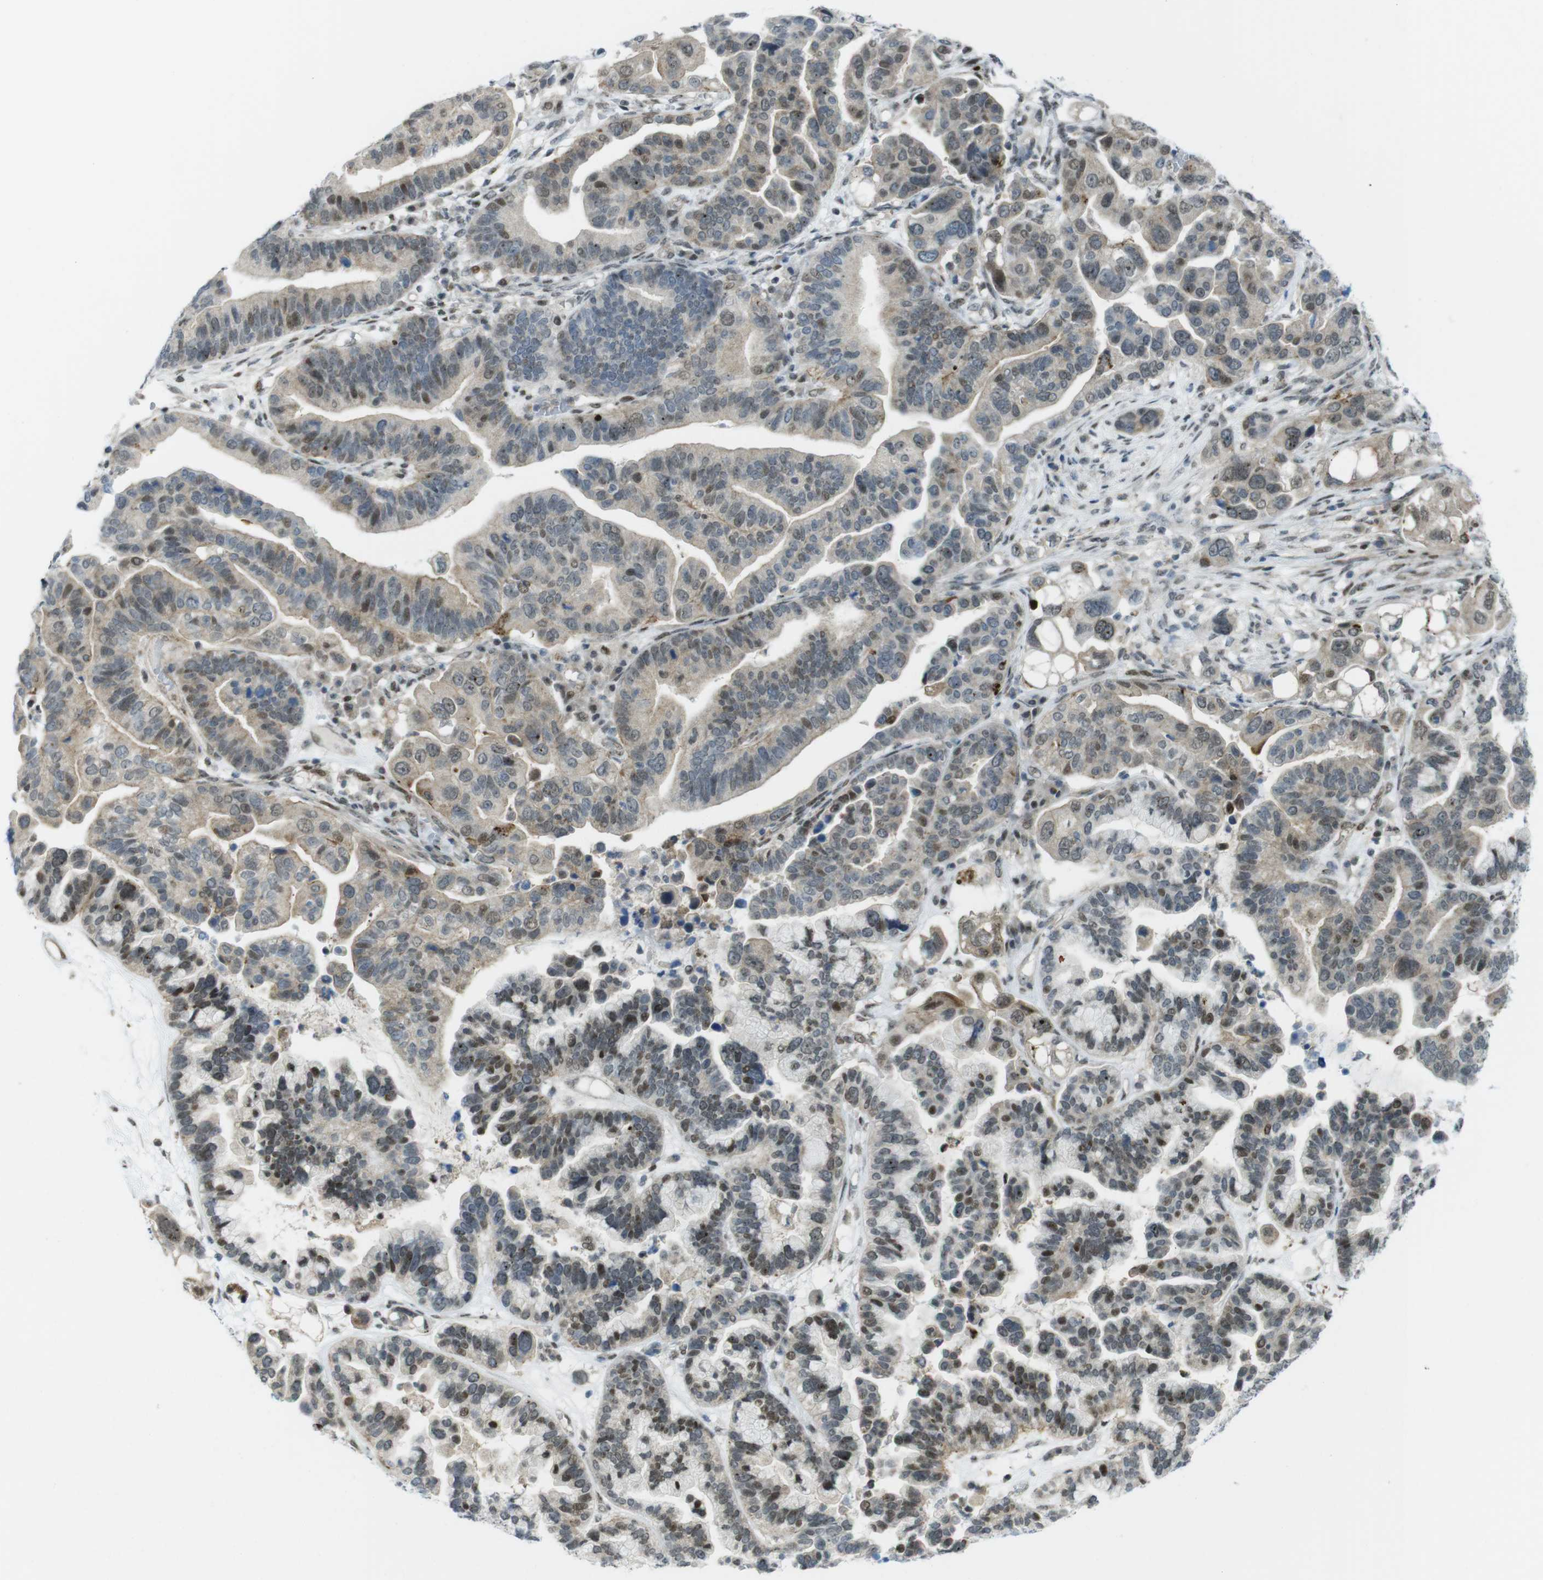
{"staining": {"intensity": "weak", "quantity": "25%-75%", "location": "cytoplasmic/membranous,nuclear"}, "tissue": "ovarian cancer", "cell_type": "Tumor cells", "image_type": "cancer", "snomed": [{"axis": "morphology", "description": "Cystadenocarcinoma, serous, NOS"}, {"axis": "topography", "description": "Ovary"}], "caption": "The image shows a brown stain indicating the presence of a protein in the cytoplasmic/membranous and nuclear of tumor cells in serous cystadenocarcinoma (ovarian).", "gene": "UBB", "patient": {"sex": "female", "age": 56}}